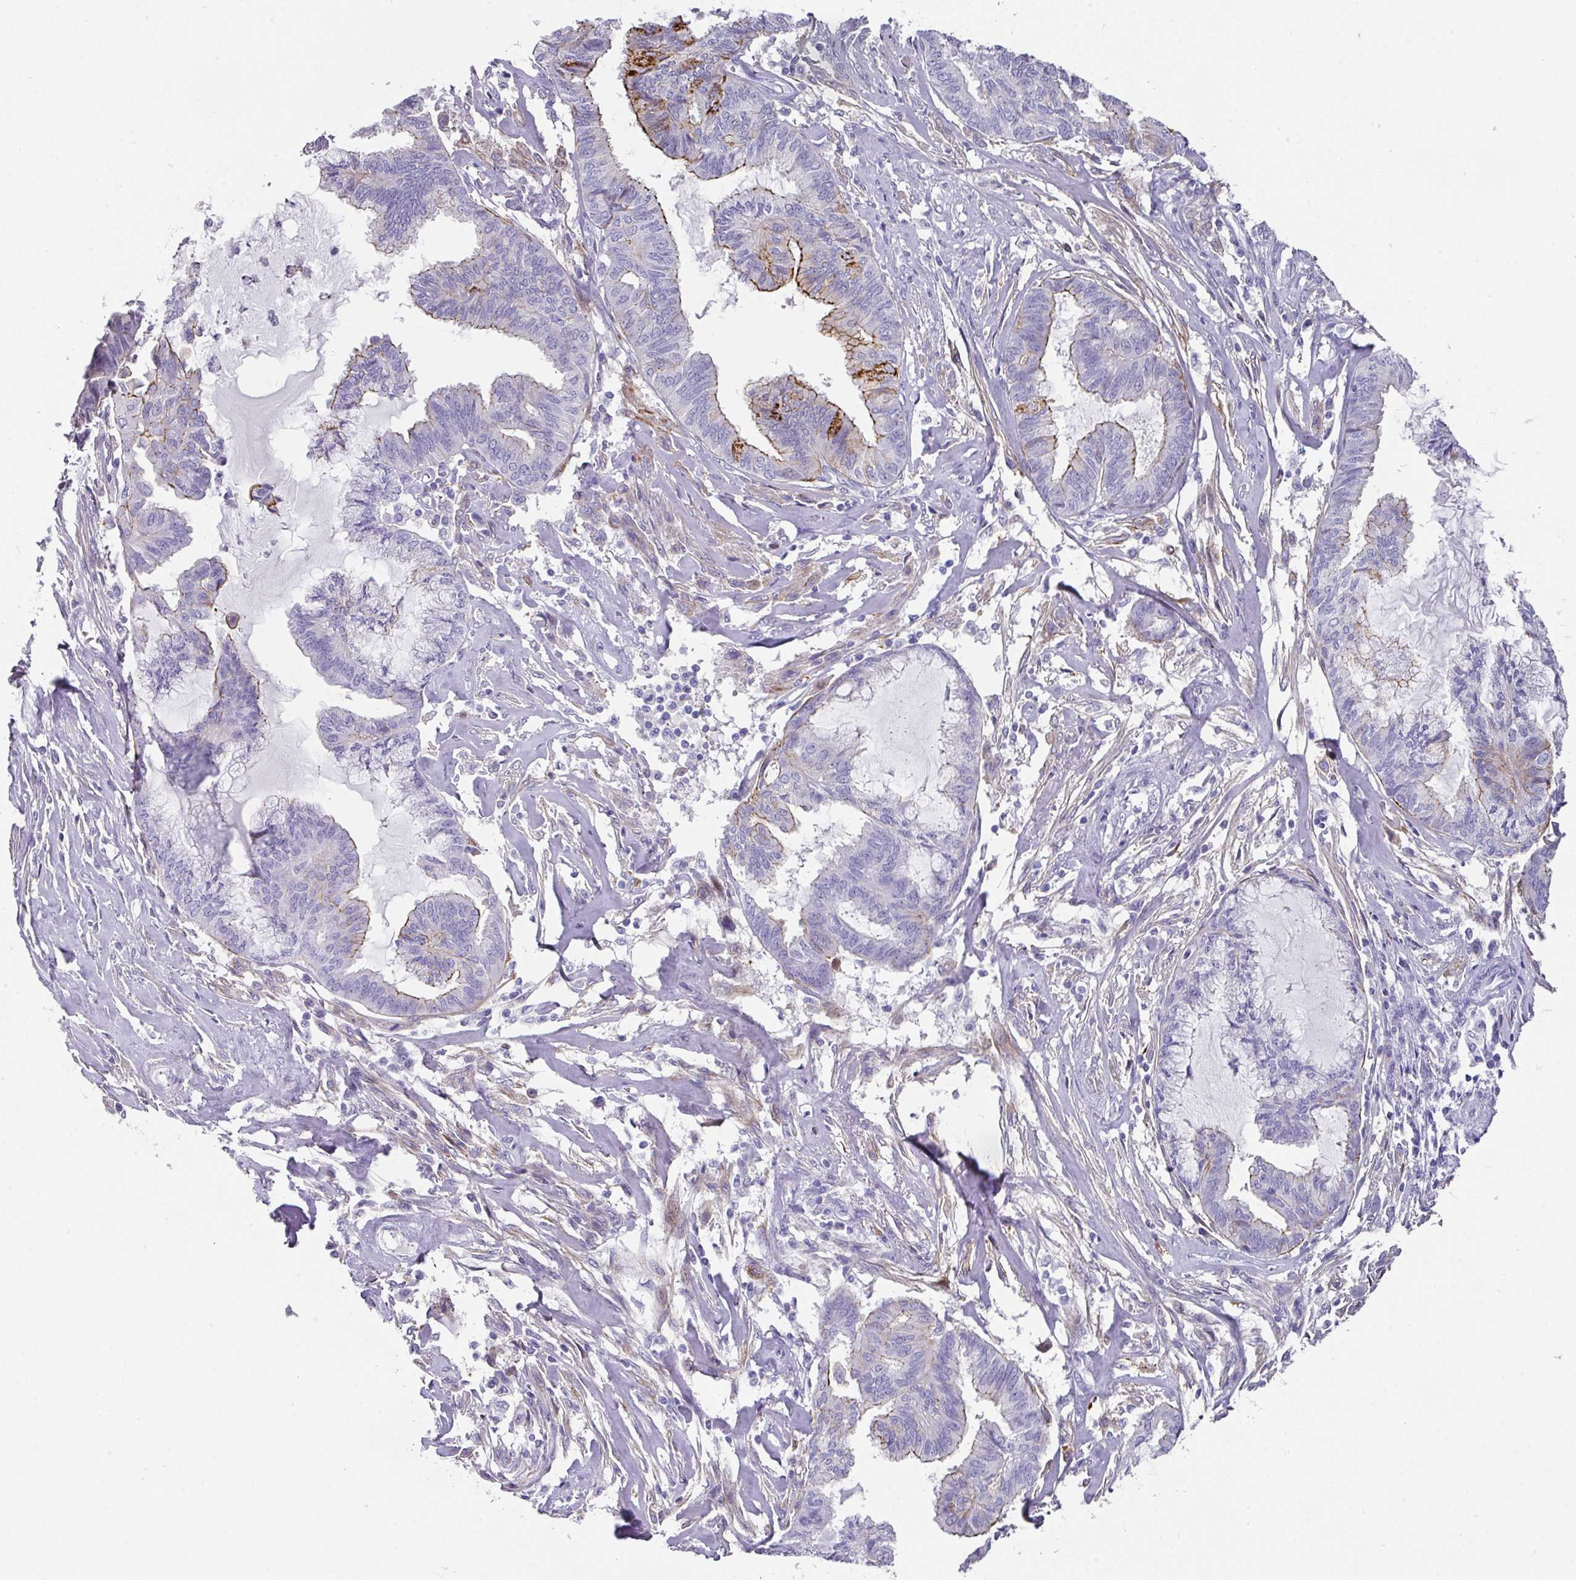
{"staining": {"intensity": "moderate", "quantity": "<25%", "location": "cytoplasmic/membranous"}, "tissue": "endometrial cancer", "cell_type": "Tumor cells", "image_type": "cancer", "snomed": [{"axis": "morphology", "description": "Adenocarcinoma, NOS"}, {"axis": "topography", "description": "Endometrium"}], "caption": "Immunohistochemical staining of endometrial adenocarcinoma demonstrates moderate cytoplasmic/membranous protein positivity in about <25% of tumor cells.", "gene": "ANKRD29", "patient": {"sex": "female", "age": 86}}